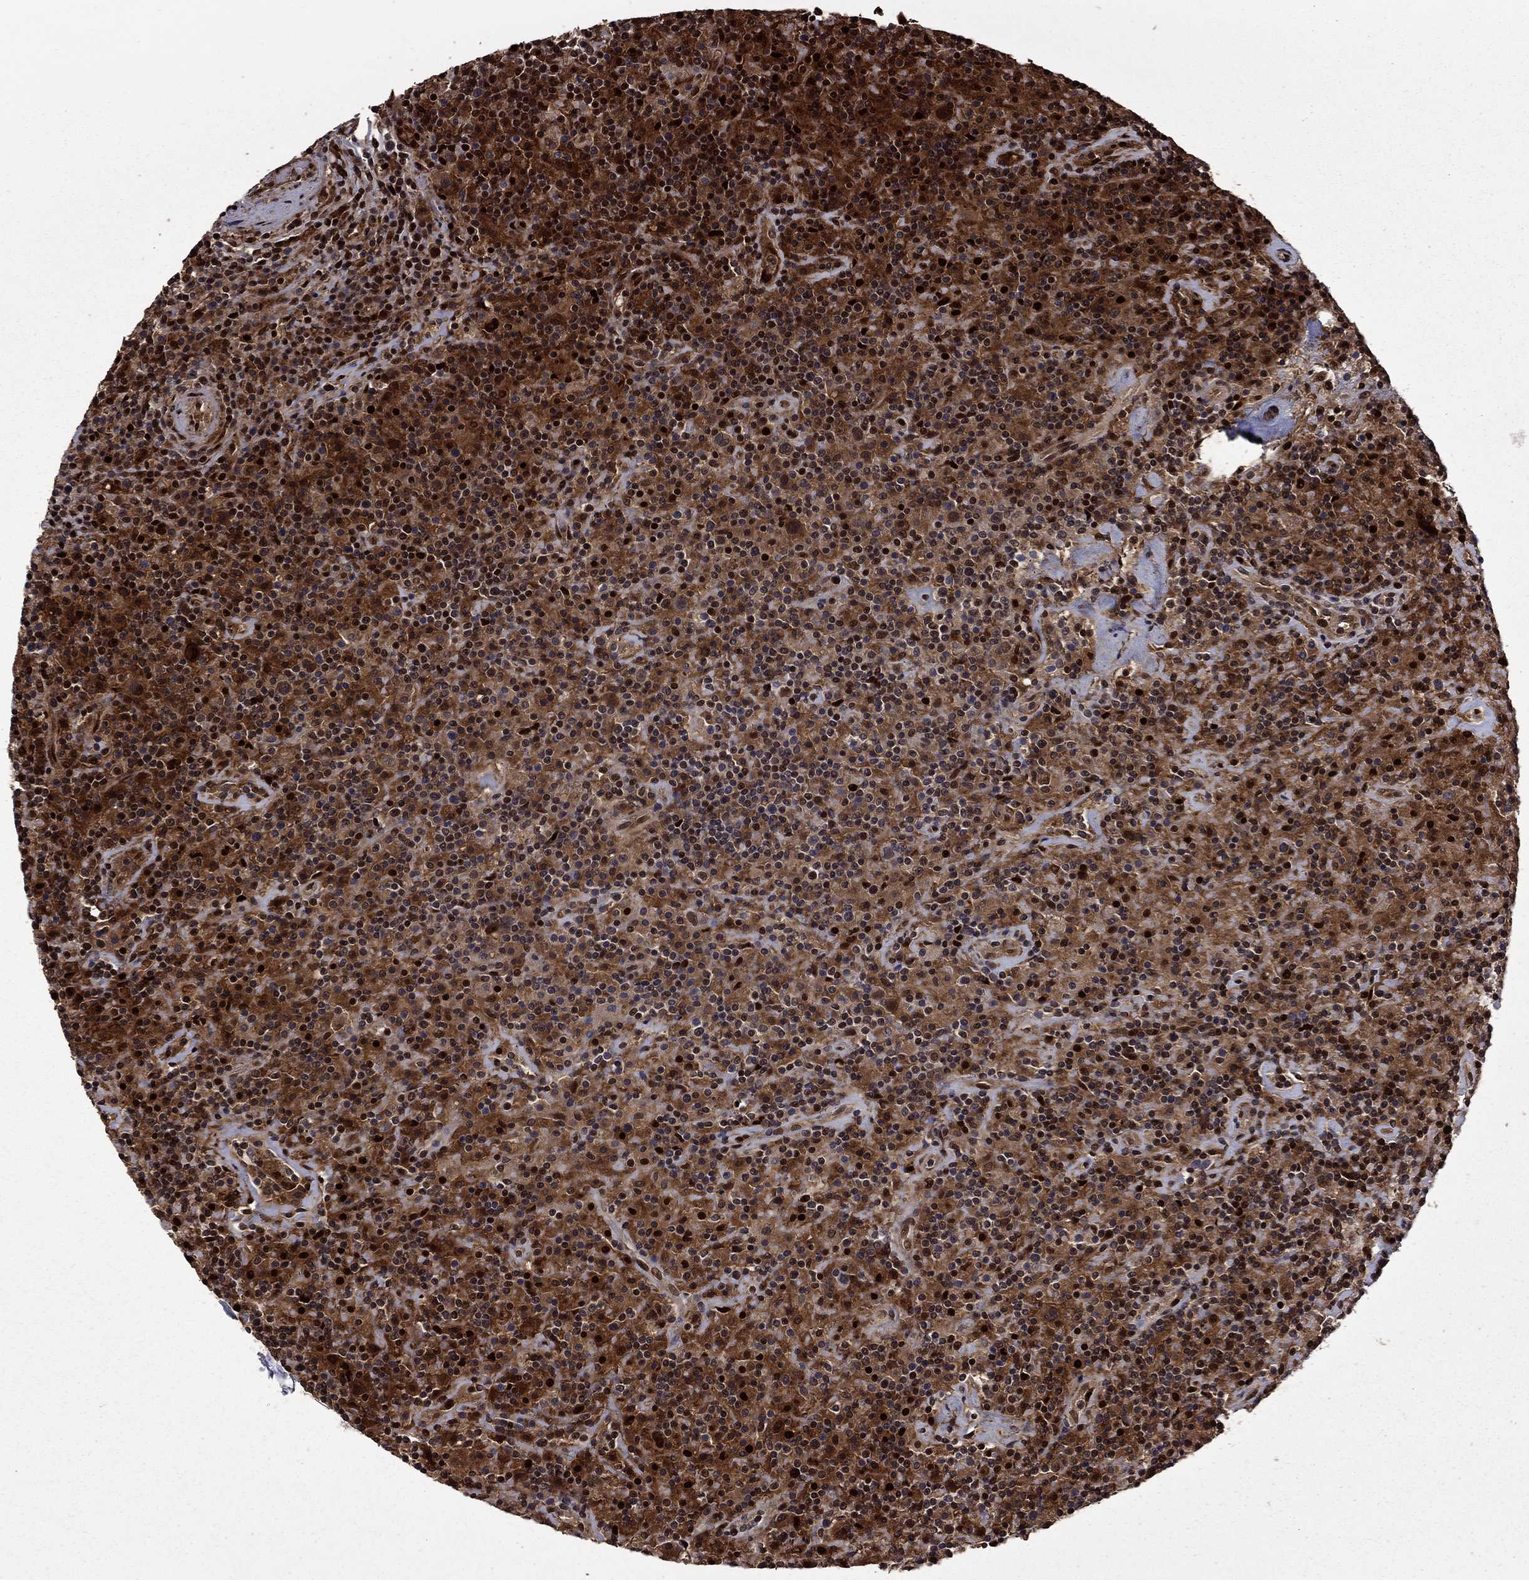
{"staining": {"intensity": "strong", "quantity": "25%-75%", "location": "cytoplasmic/membranous,nuclear"}, "tissue": "lymphoma", "cell_type": "Tumor cells", "image_type": "cancer", "snomed": [{"axis": "morphology", "description": "Hodgkin's disease, NOS"}, {"axis": "topography", "description": "Lymph node"}], "caption": "Strong cytoplasmic/membranous and nuclear positivity for a protein is seen in approximately 25%-75% of tumor cells of Hodgkin's disease using IHC.", "gene": "APPBP2", "patient": {"sex": "male", "age": 70}}